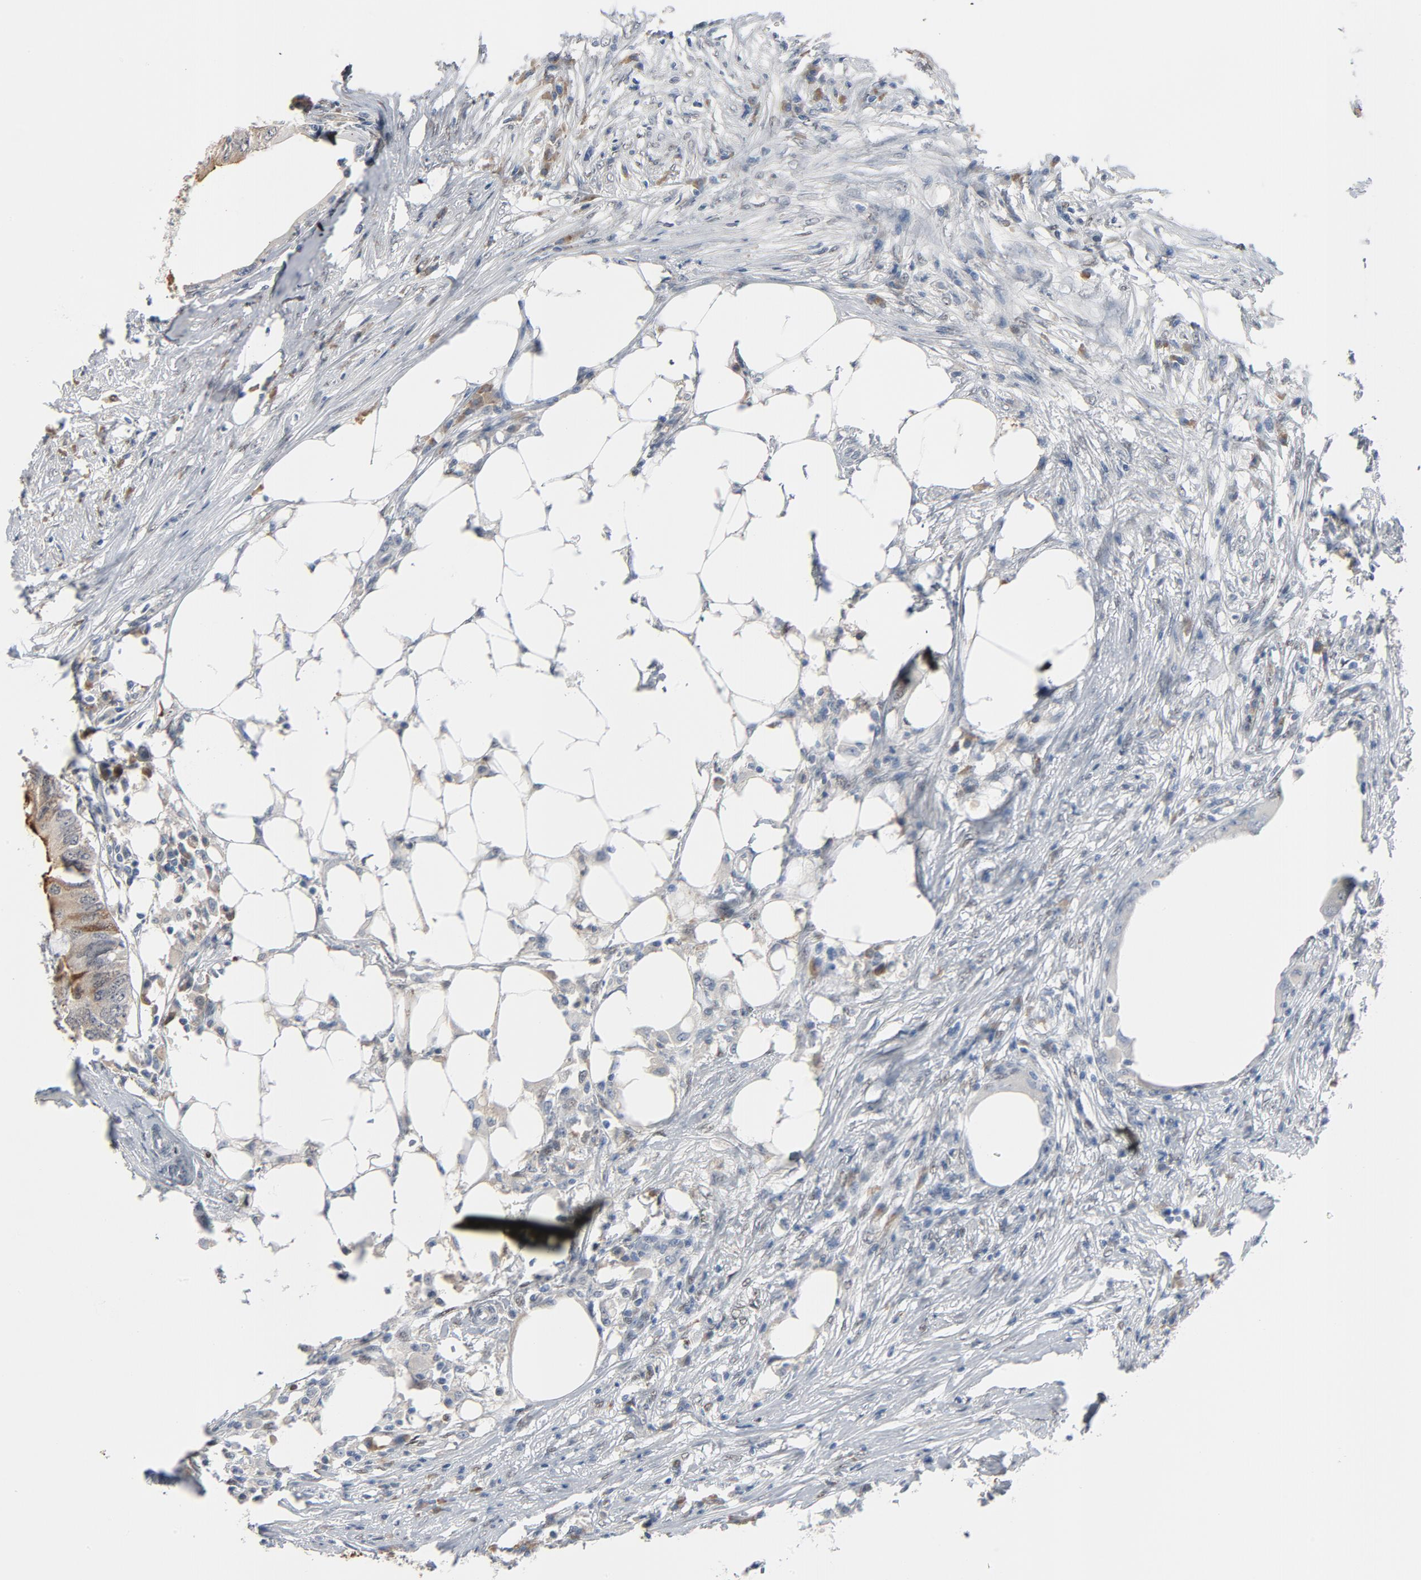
{"staining": {"intensity": "negative", "quantity": "none", "location": "none"}, "tissue": "colorectal cancer", "cell_type": "Tumor cells", "image_type": "cancer", "snomed": [{"axis": "morphology", "description": "Adenocarcinoma, NOS"}, {"axis": "topography", "description": "Colon"}], "caption": "High magnification brightfield microscopy of colorectal adenocarcinoma stained with DAB (3,3'-diaminobenzidine) (brown) and counterstained with hematoxylin (blue): tumor cells show no significant staining. The staining is performed using DAB brown chromogen with nuclei counter-stained in using hematoxylin.", "gene": "FOXP1", "patient": {"sex": "male", "age": 71}}